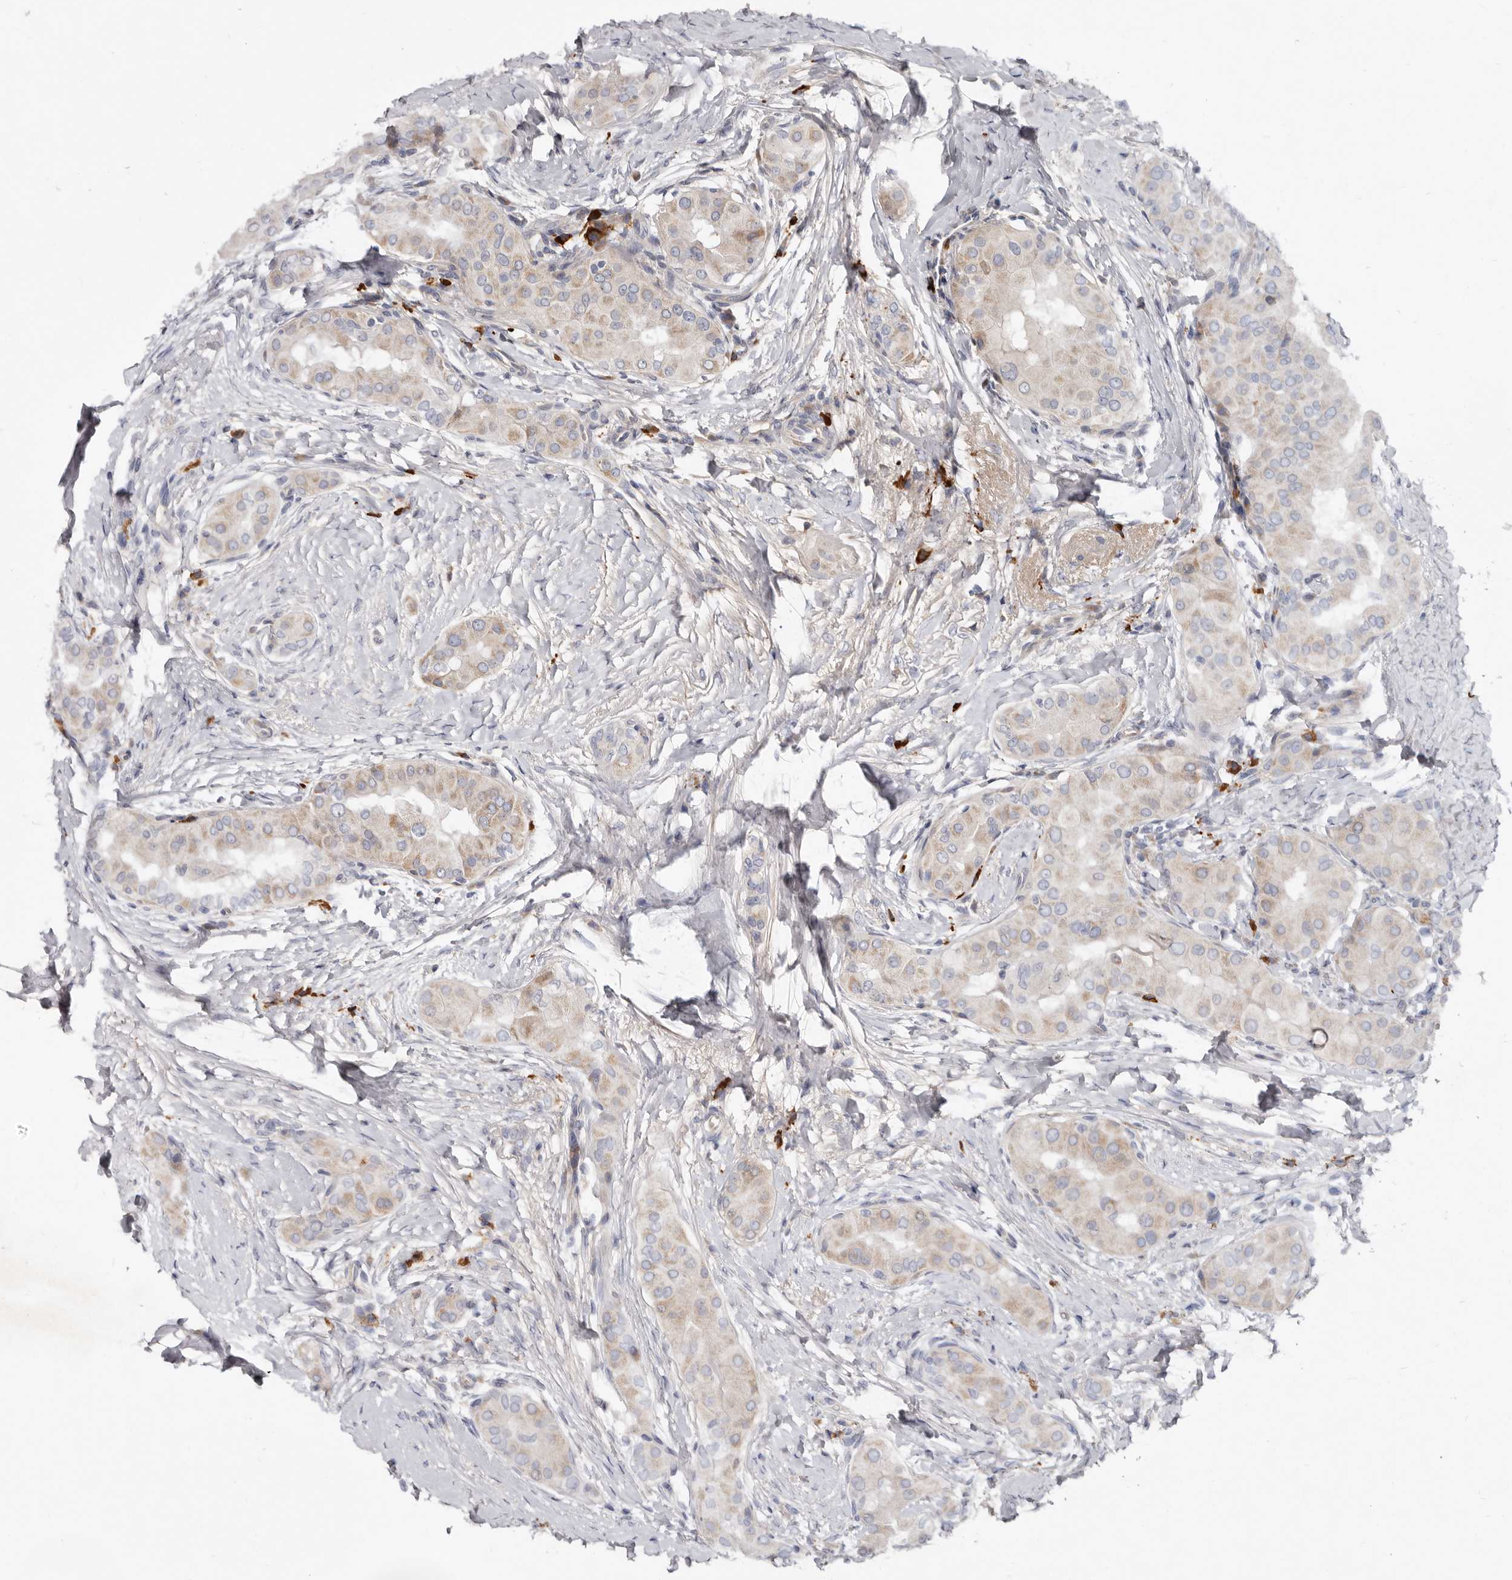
{"staining": {"intensity": "weak", "quantity": "25%-75%", "location": "cytoplasmic/membranous"}, "tissue": "thyroid cancer", "cell_type": "Tumor cells", "image_type": "cancer", "snomed": [{"axis": "morphology", "description": "Papillary adenocarcinoma, NOS"}, {"axis": "topography", "description": "Thyroid gland"}], "caption": "Human papillary adenocarcinoma (thyroid) stained with a protein marker exhibits weak staining in tumor cells.", "gene": "SPTA1", "patient": {"sex": "male", "age": 33}}